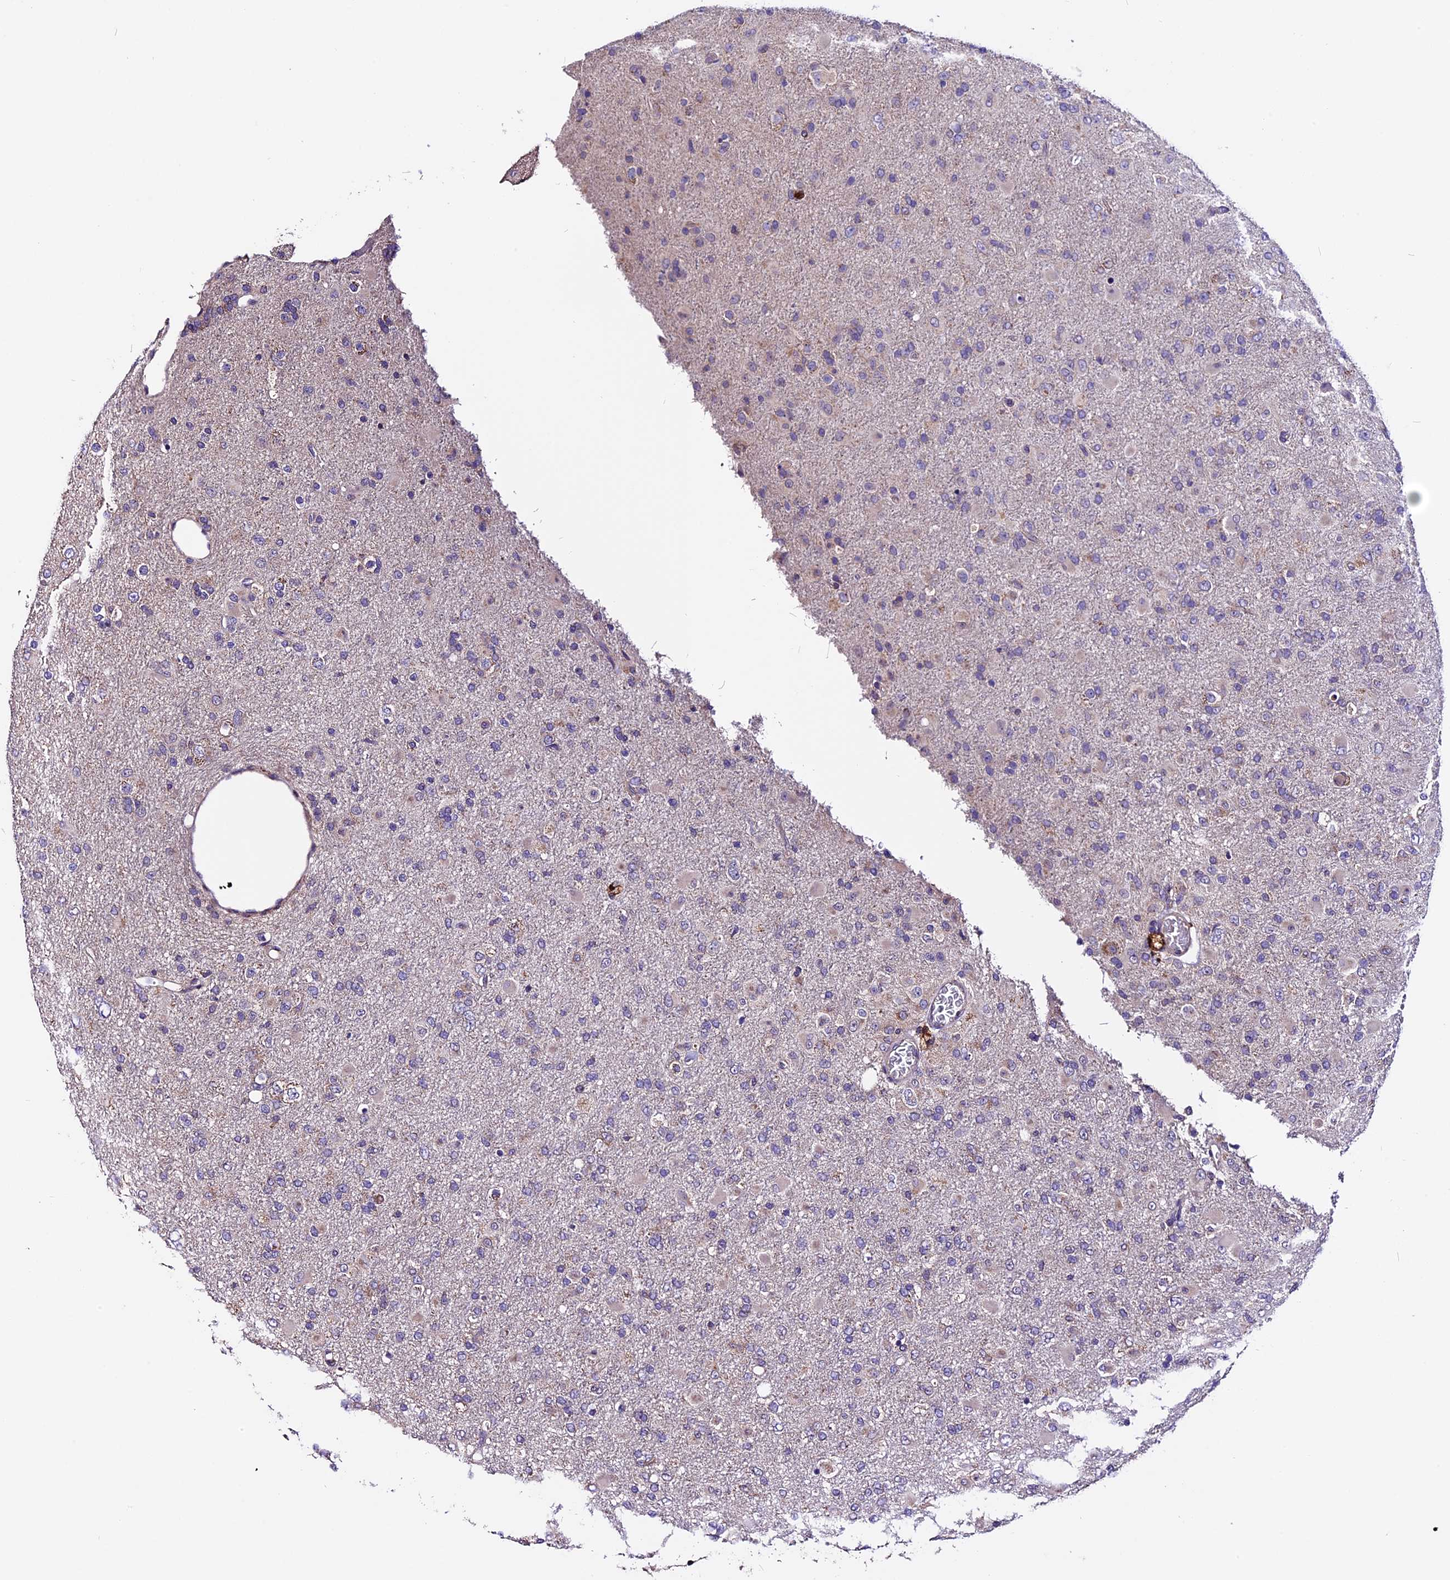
{"staining": {"intensity": "negative", "quantity": "none", "location": "none"}, "tissue": "glioma", "cell_type": "Tumor cells", "image_type": "cancer", "snomed": [{"axis": "morphology", "description": "Glioma, malignant, Low grade"}, {"axis": "topography", "description": "Brain"}], "caption": "A micrograph of human glioma is negative for staining in tumor cells.", "gene": "DDX28", "patient": {"sex": "male", "age": 65}}